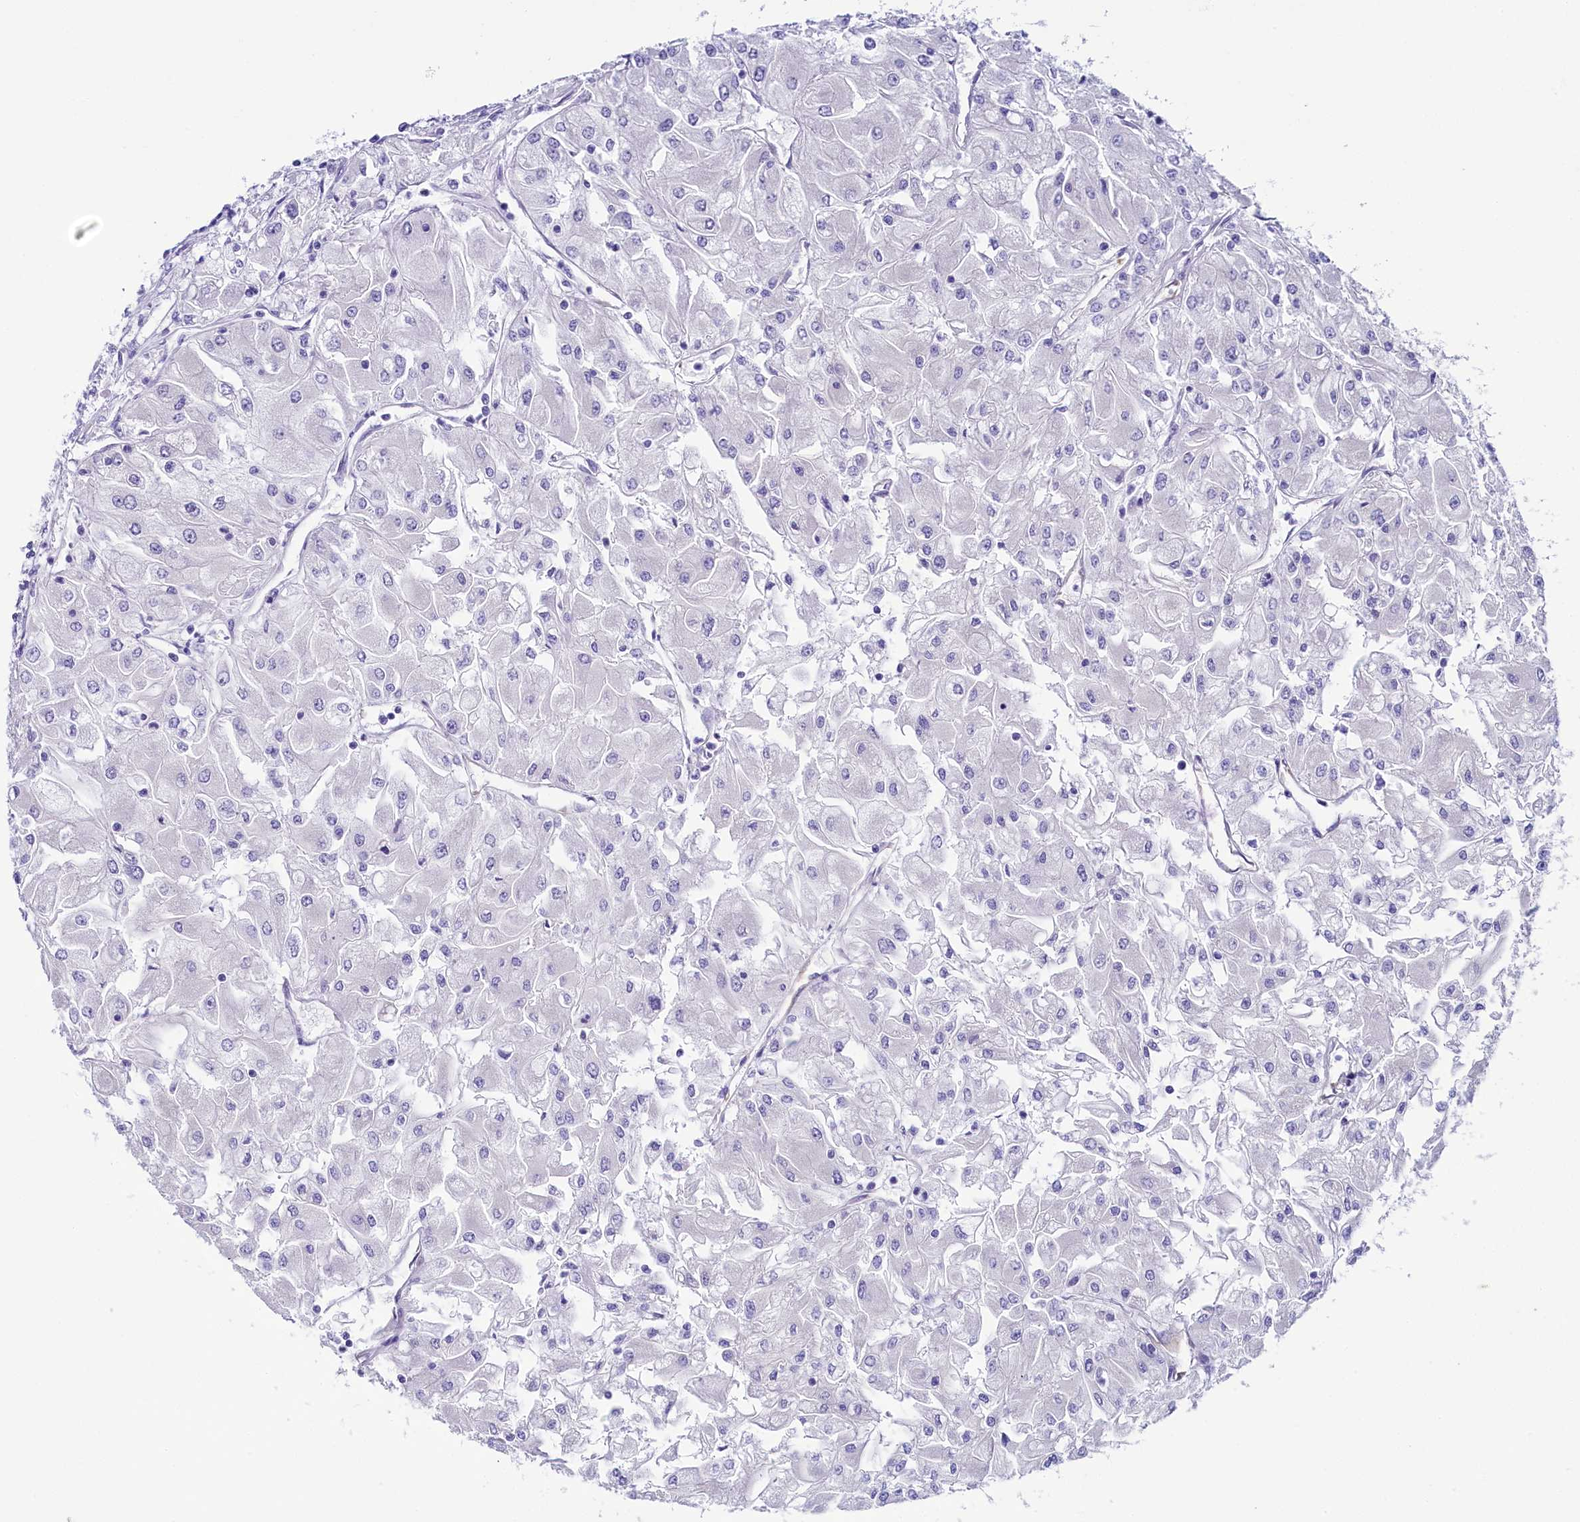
{"staining": {"intensity": "negative", "quantity": "none", "location": "none"}, "tissue": "renal cancer", "cell_type": "Tumor cells", "image_type": "cancer", "snomed": [{"axis": "morphology", "description": "Adenocarcinoma, NOS"}, {"axis": "topography", "description": "Kidney"}], "caption": "An image of human renal cancer (adenocarcinoma) is negative for staining in tumor cells.", "gene": "SKA3", "patient": {"sex": "male", "age": 80}}